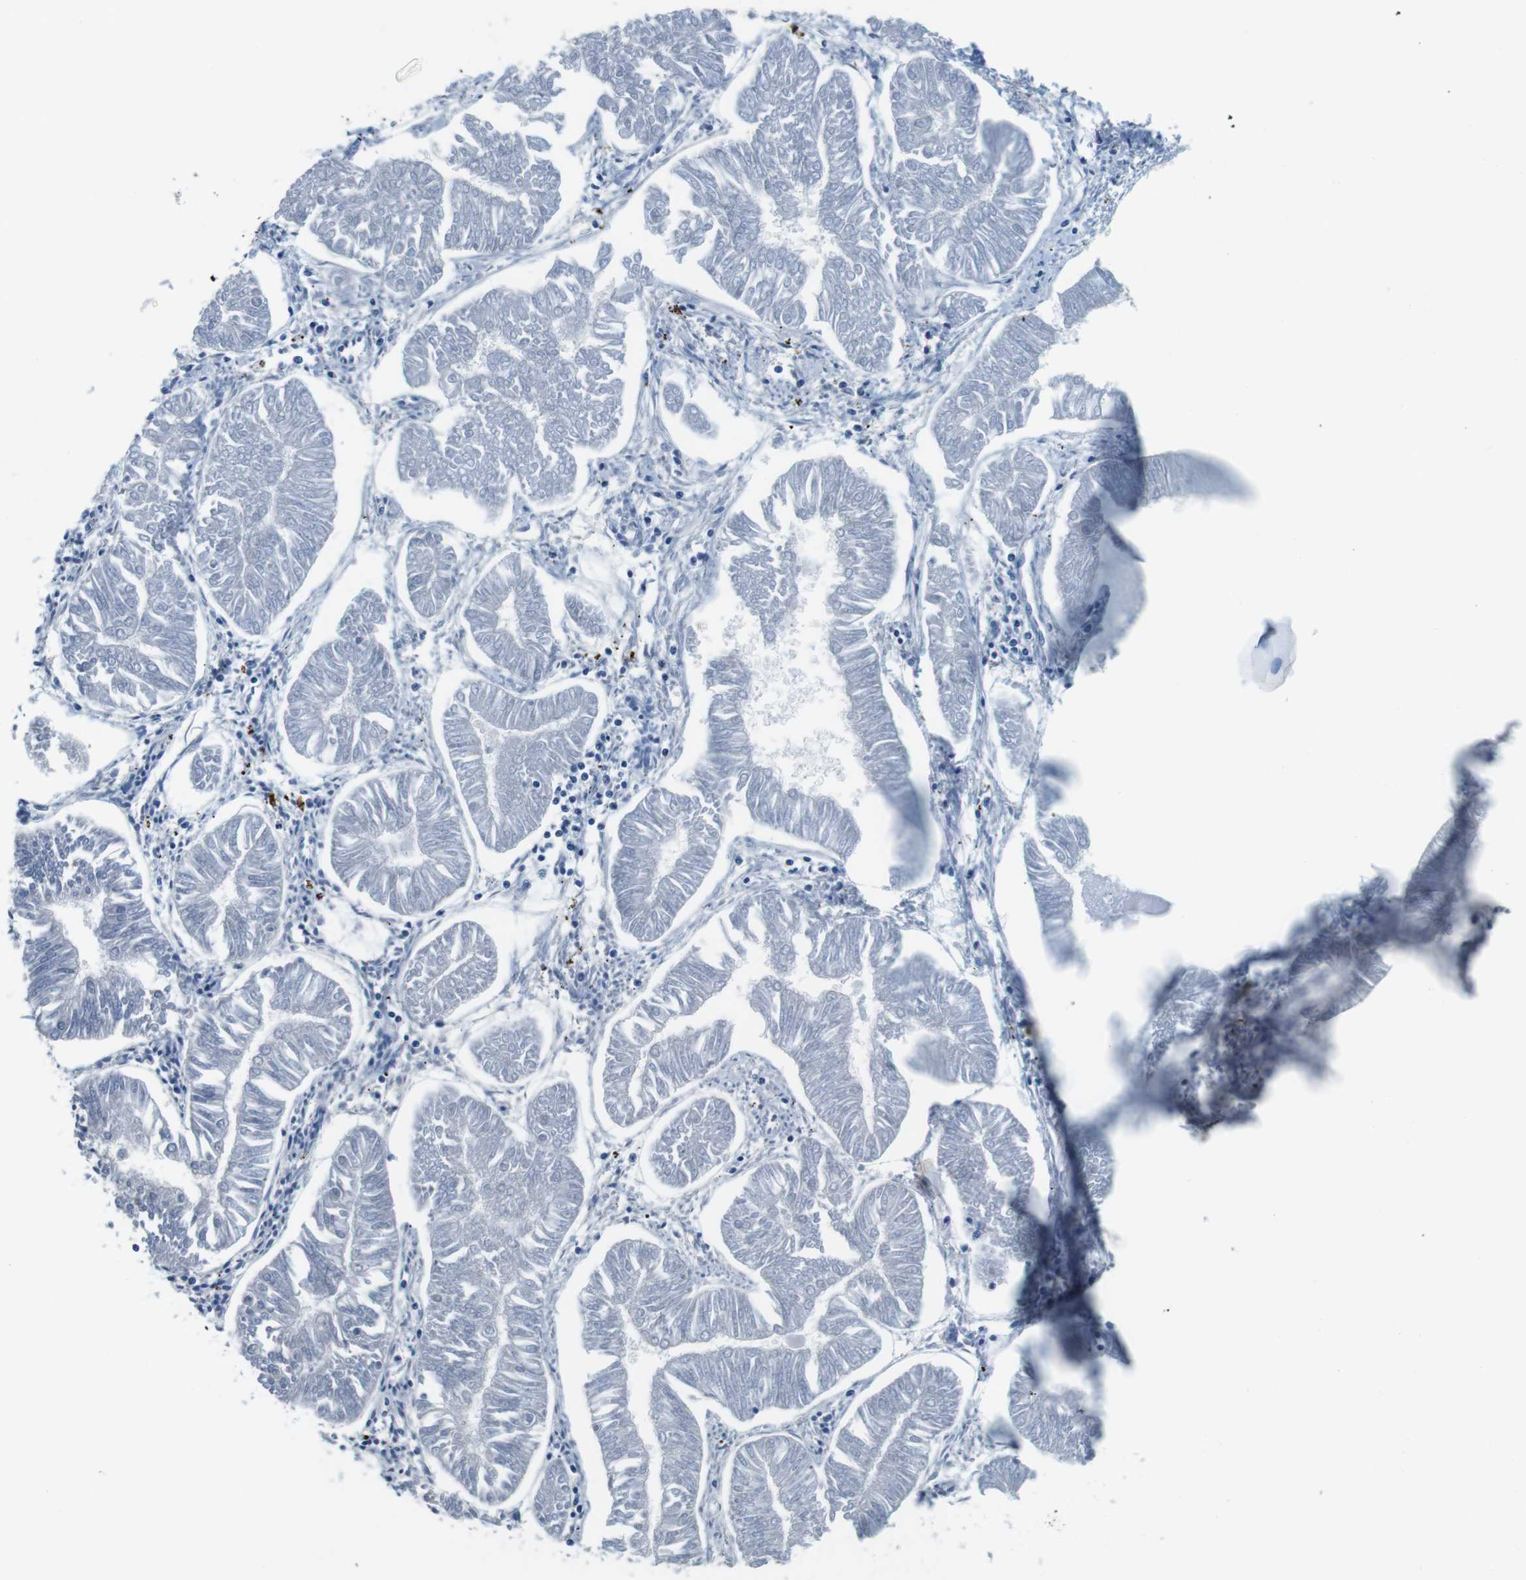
{"staining": {"intensity": "negative", "quantity": "none", "location": "none"}, "tissue": "endometrial cancer", "cell_type": "Tumor cells", "image_type": "cancer", "snomed": [{"axis": "morphology", "description": "Adenocarcinoma, NOS"}, {"axis": "topography", "description": "Endometrium"}], "caption": "Immunohistochemistry (IHC) of human endometrial cancer demonstrates no positivity in tumor cells.", "gene": "DENND4C", "patient": {"sex": "female", "age": 53}}